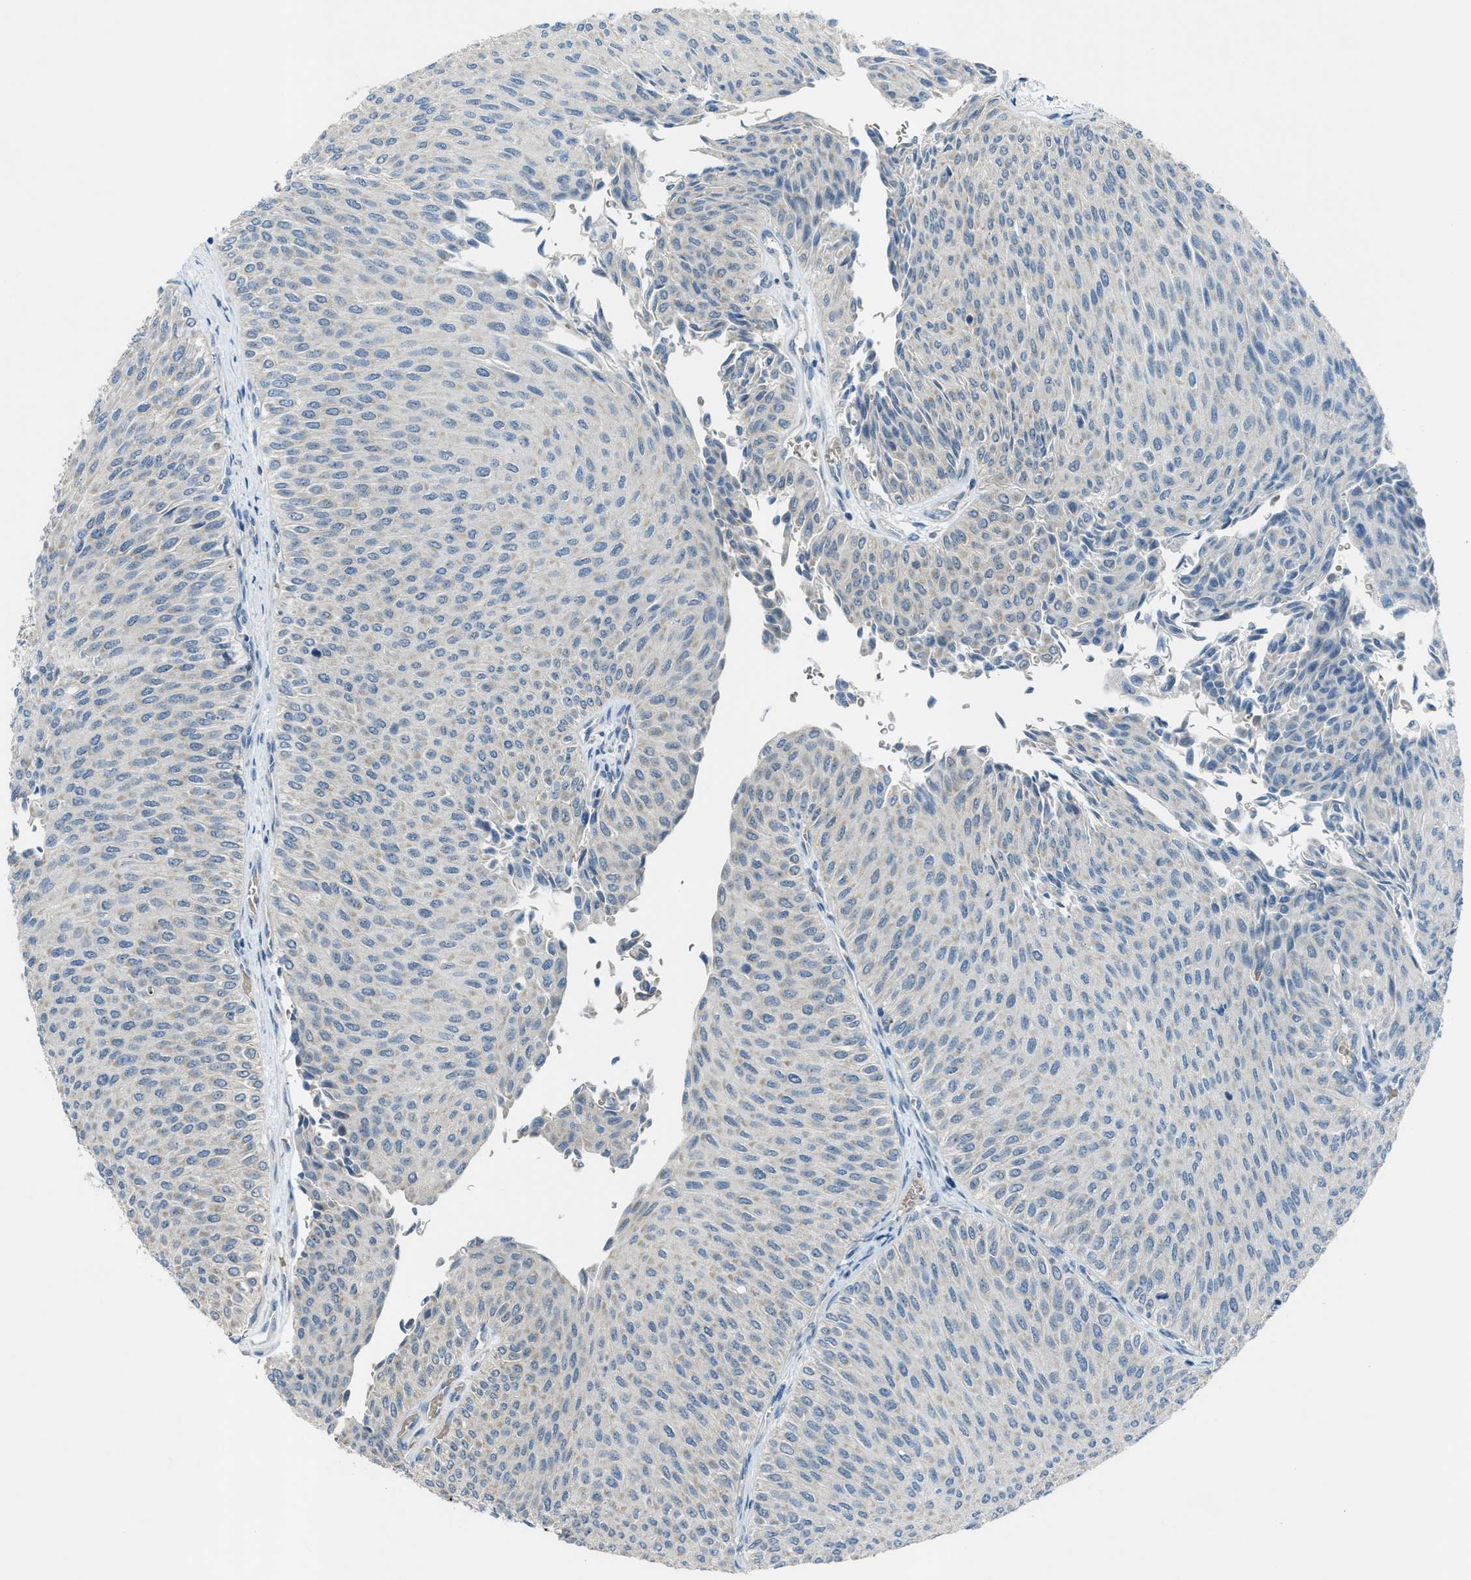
{"staining": {"intensity": "negative", "quantity": "none", "location": "none"}, "tissue": "urothelial cancer", "cell_type": "Tumor cells", "image_type": "cancer", "snomed": [{"axis": "morphology", "description": "Urothelial carcinoma, Low grade"}, {"axis": "topography", "description": "Urinary bladder"}], "caption": "Urothelial cancer was stained to show a protein in brown. There is no significant staining in tumor cells.", "gene": "CDON", "patient": {"sex": "male", "age": 78}}